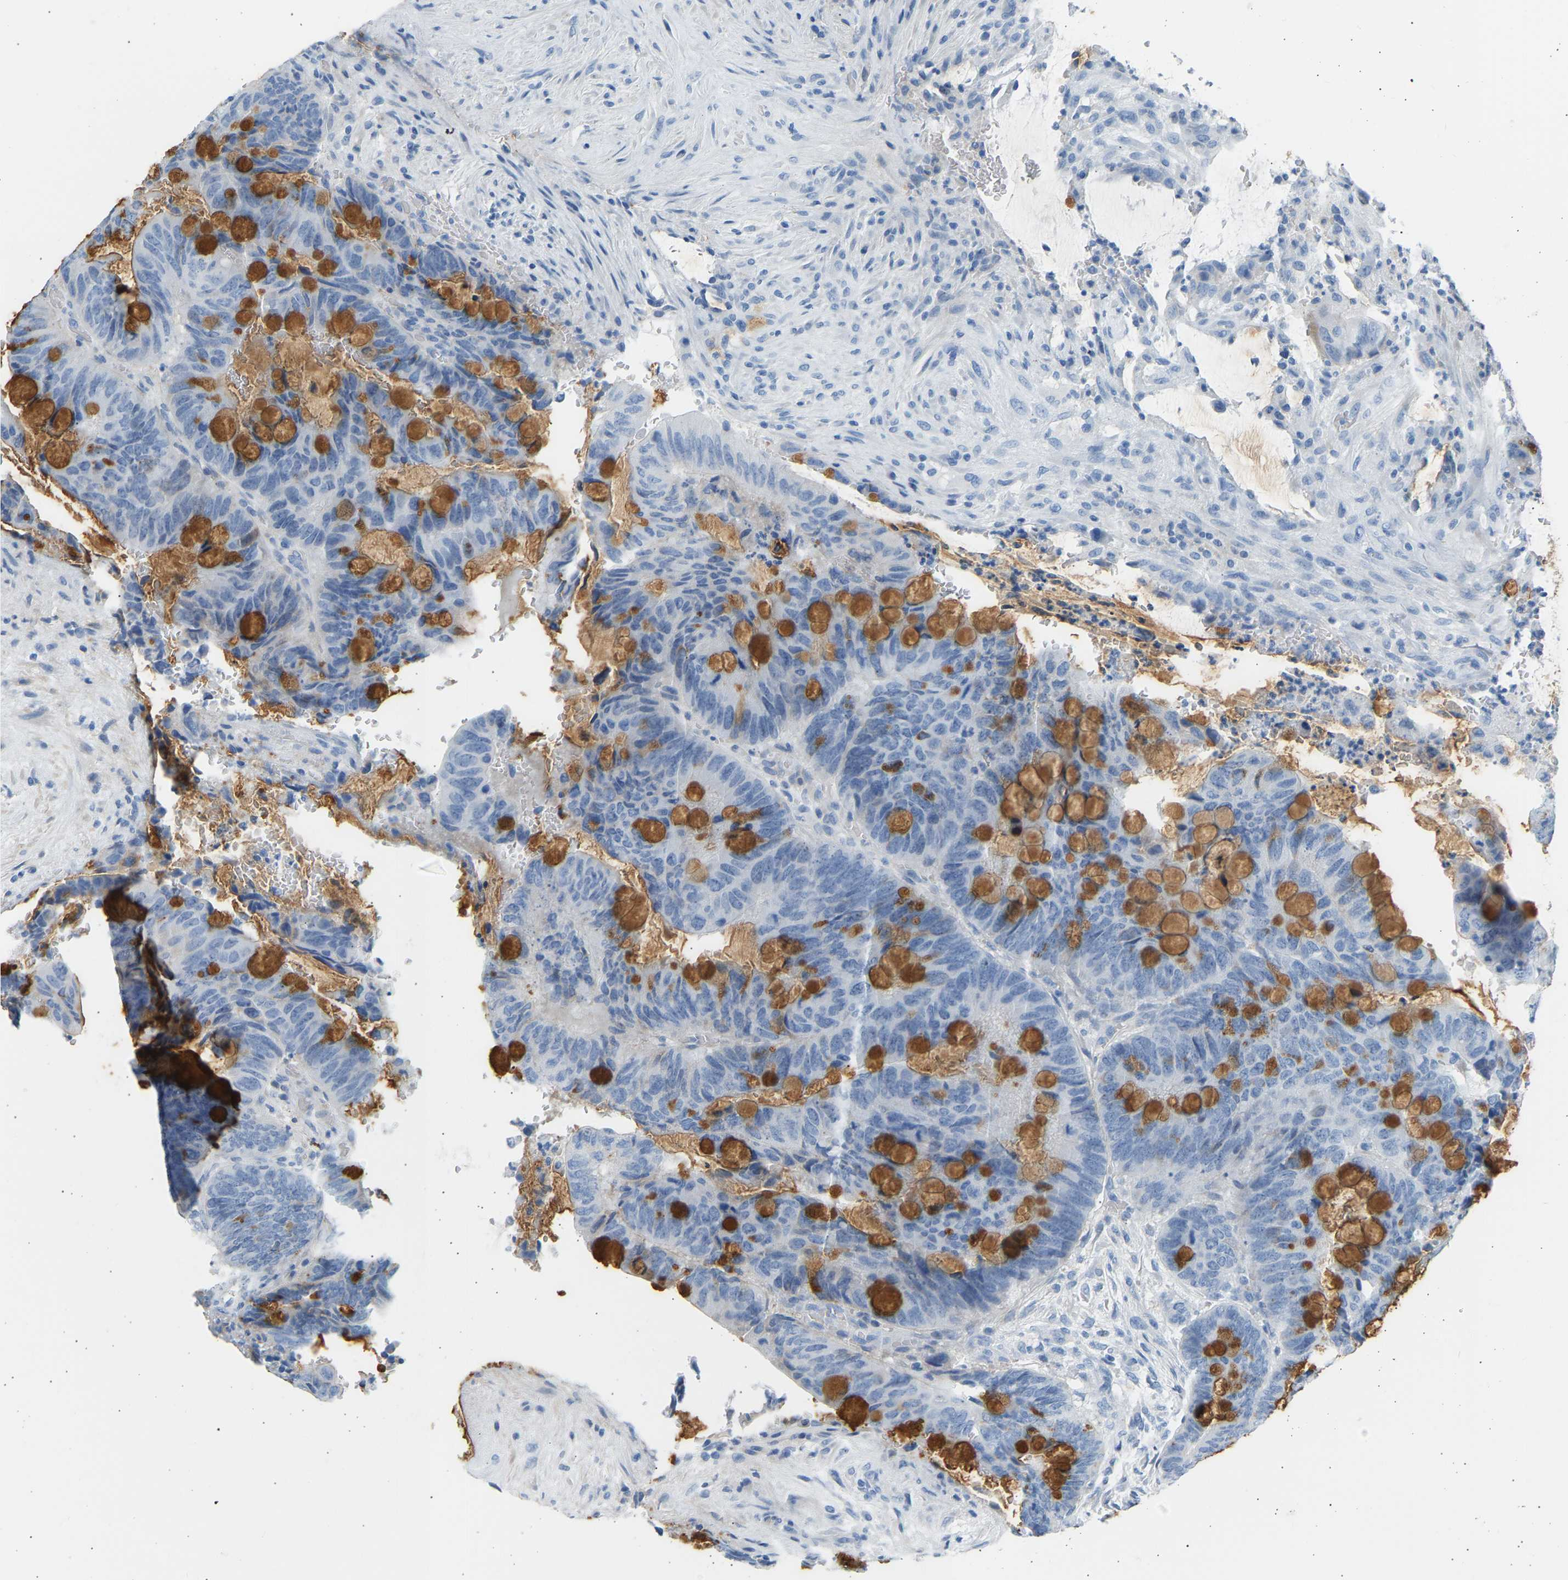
{"staining": {"intensity": "strong", "quantity": "<25%", "location": "cytoplasmic/membranous"}, "tissue": "colorectal cancer", "cell_type": "Tumor cells", "image_type": "cancer", "snomed": [{"axis": "morphology", "description": "Normal tissue, NOS"}, {"axis": "morphology", "description": "Adenocarcinoma, NOS"}, {"axis": "topography", "description": "Rectum"}, {"axis": "topography", "description": "Peripheral nerve tissue"}], "caption": "An IHC photomicrograph of tumor tissue is shown. Protein staining in brown labels strong cytoplasmic/membranous positivity in colorectal adenocarcinoma within tumor cells.", "gene": "GNAS", "patient": {"sex": "male", "age": 92}}